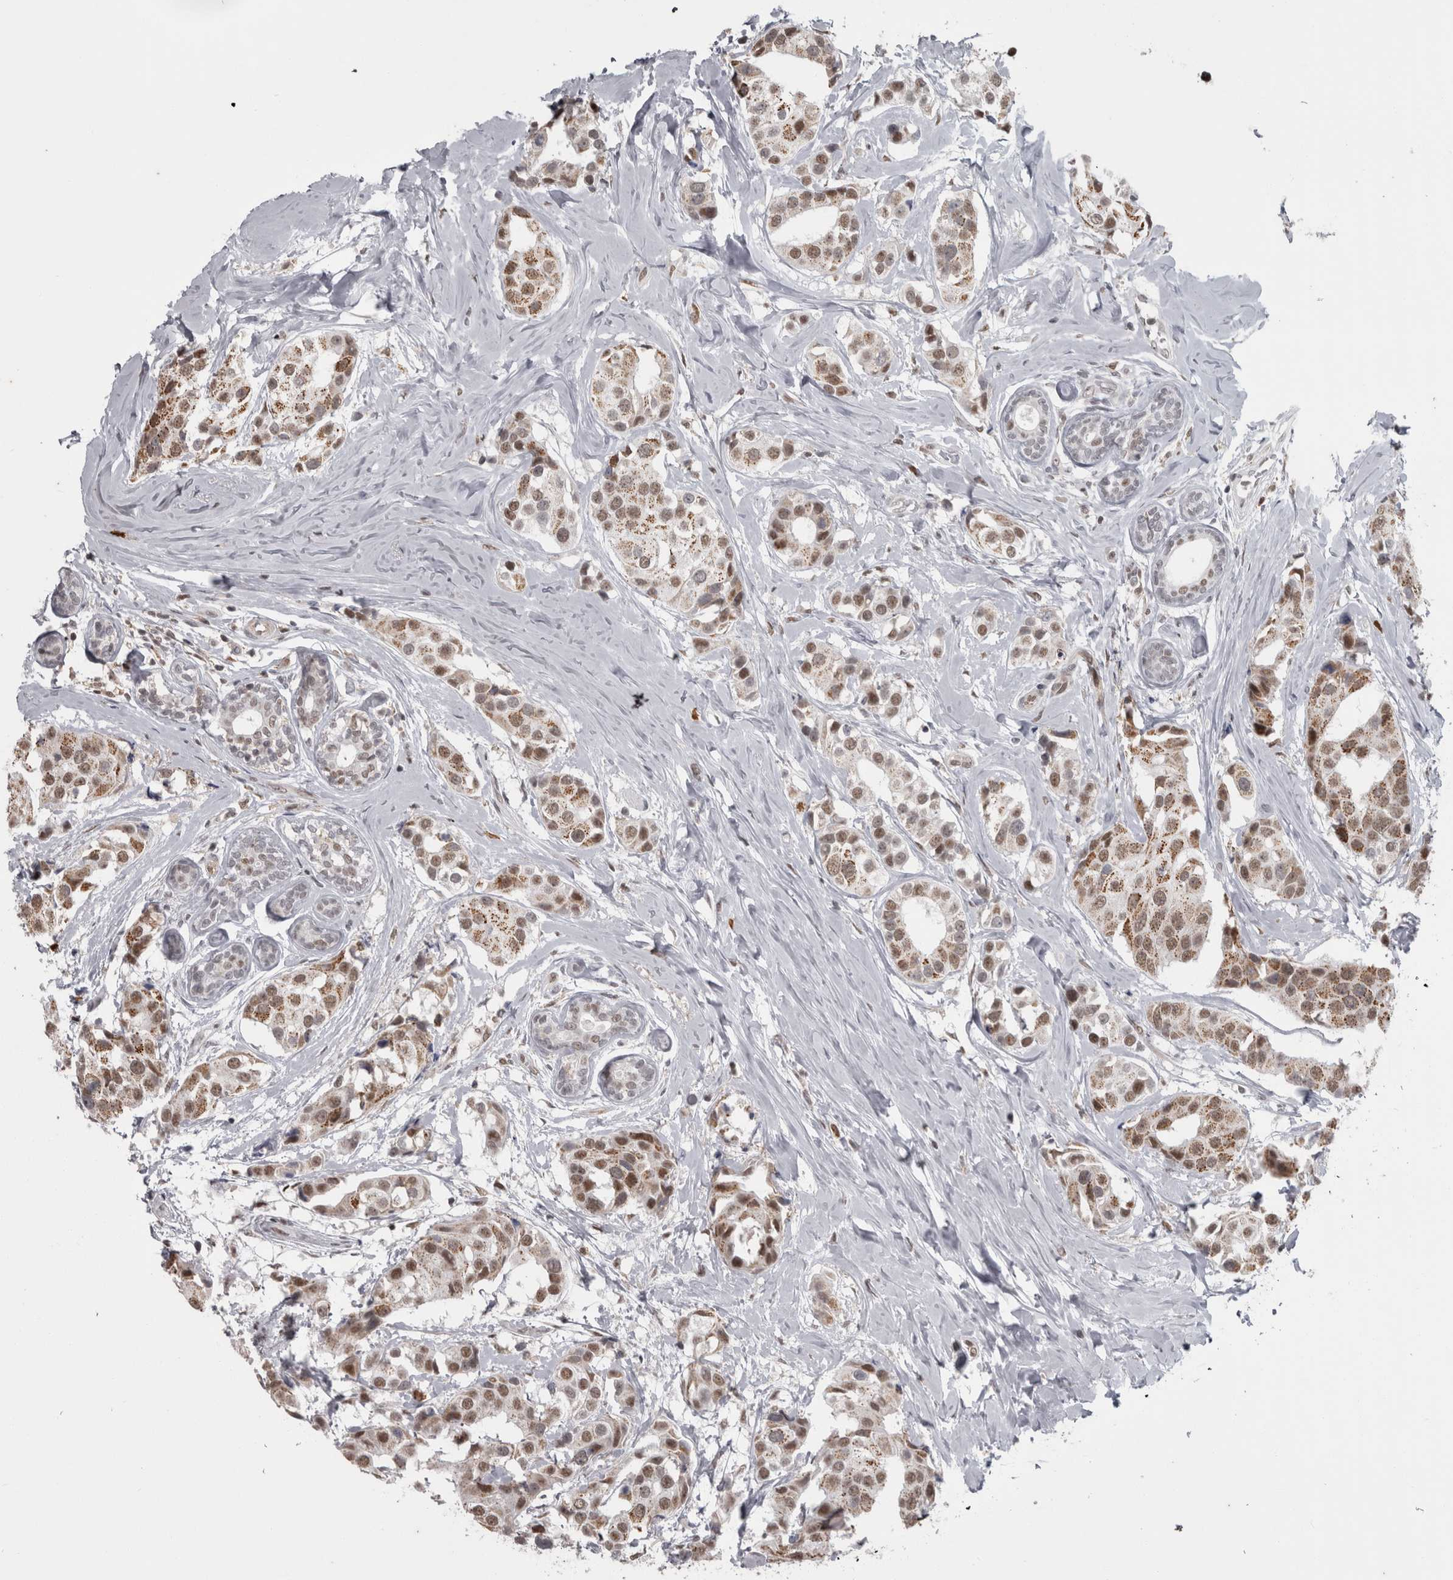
{"staining": {"intensity": "moderate", "quantity": ">75%", "location": "cytoplasmic/membranous,nuclear"}, "tissue": "breast cancer", "cell_type": "Tumor cells", "image_type": "cancer", "snomed": [{"axis": "morphology", "description": "Normal tissue, NOS"}, {"axis": "morphology", "description": "Duct carcinoma"}, {"axis": "topography", "description": "Breast"}], "caption": "A medium amount of moderate cytoplasmic/membranous and nuclear expression is identified in approximately >75% of tumor cells in breast cancer (infiltrating ductal carcinoma) tissue.", "gene": "MICU3", "patient": {"sex": "female", "age": 39}}